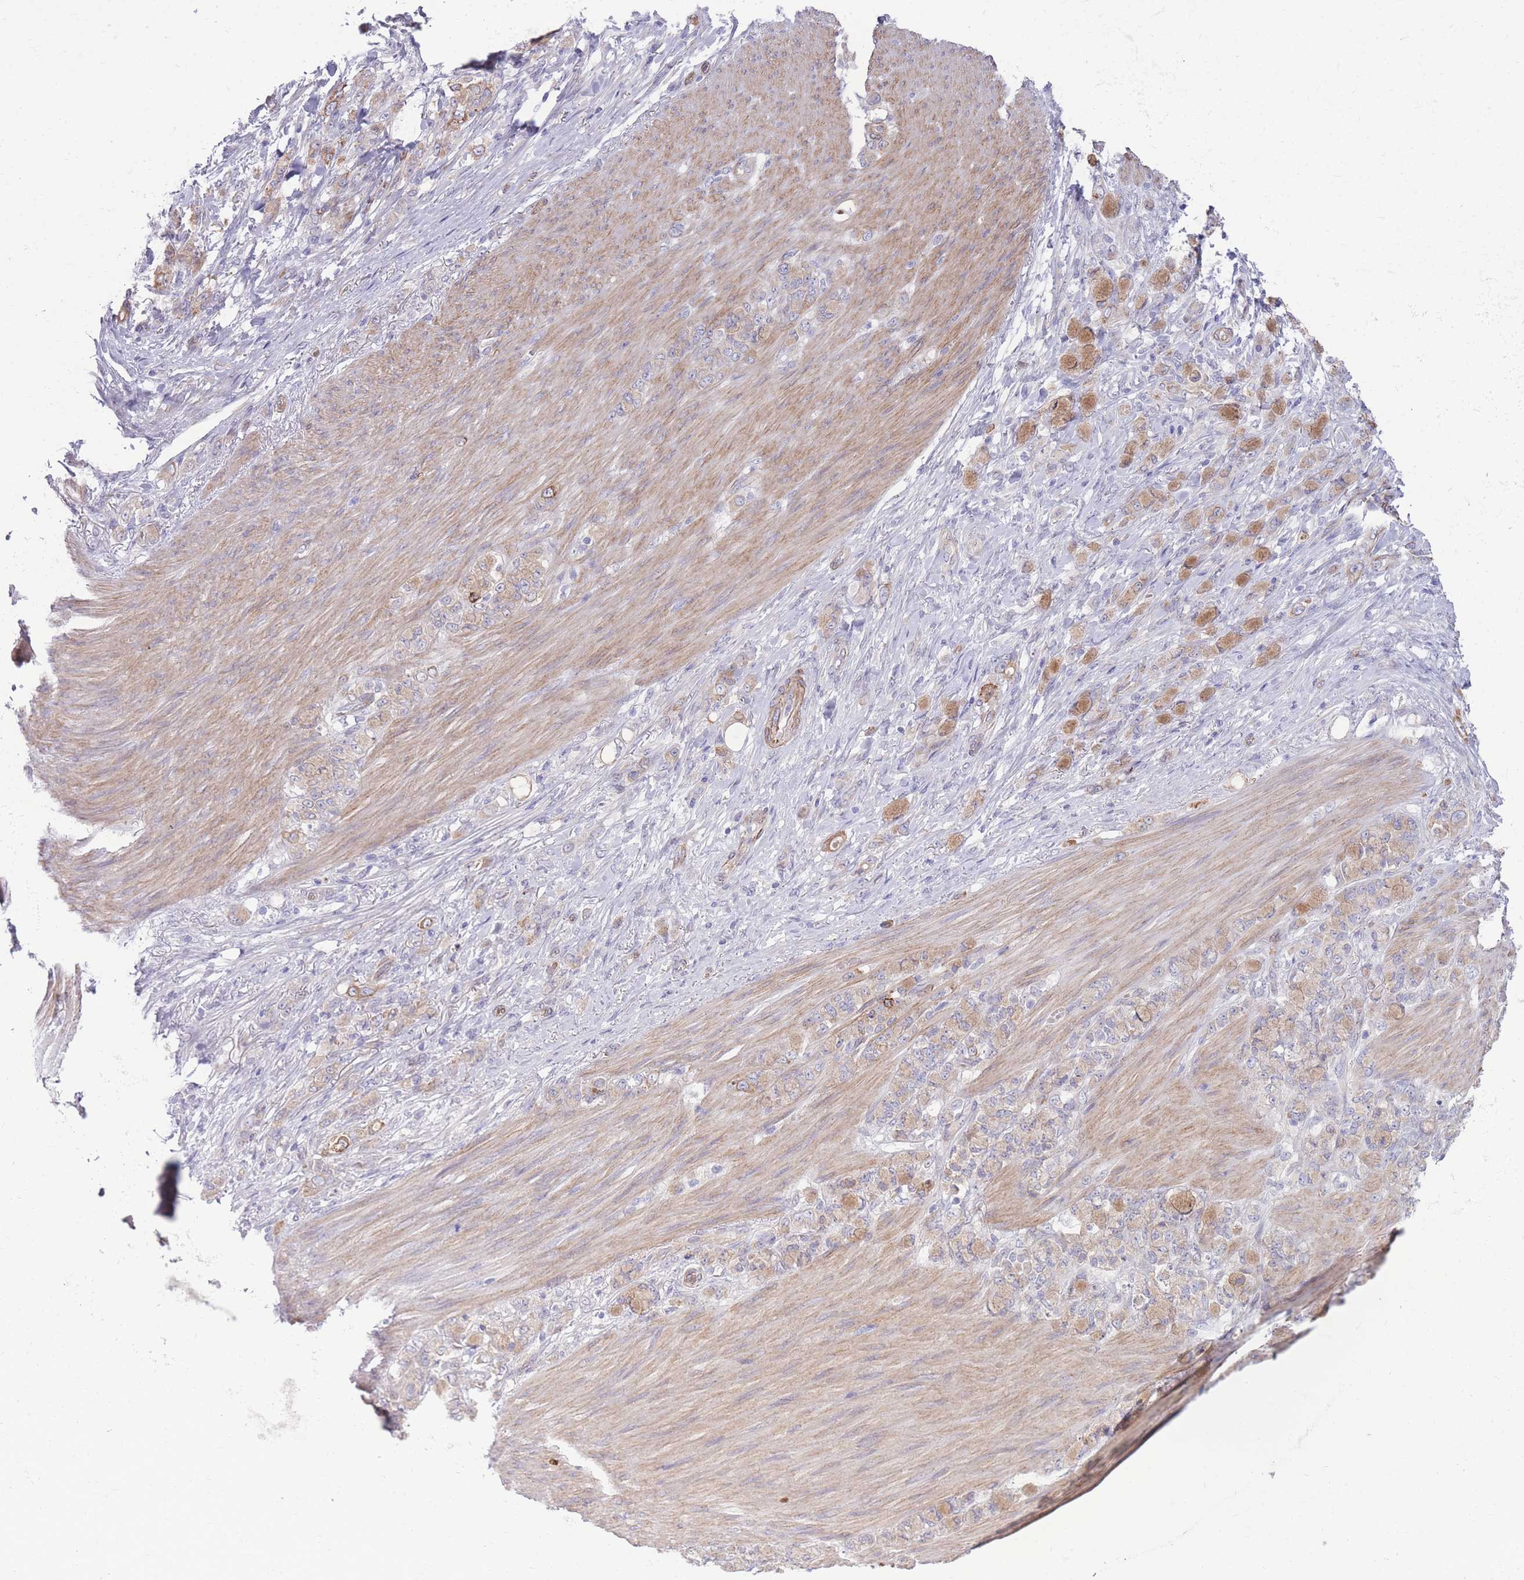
{"staining": {"intensity": "strong", "quantity": "<25%", "location": "cytoplasmic/membranous"}, "tissue": "stomach cancer", "cell_type": "Tumor cells", "image_type": "cancer", "snomed": [{"axis": "morphology", "description": "Normal tissue, NOS"}, {"axis": "morphology", "description": "Adenocarcinoma, NOS"}, {"axis": "topography", "description": "Stomach"}], "caption": "A brown stain highlights strong cytoplasmic/membranous positivity of a protein in stomach cancer tumor cells.", "gene": "RGS11", "patient": {"sex": "female", "age": 79}}